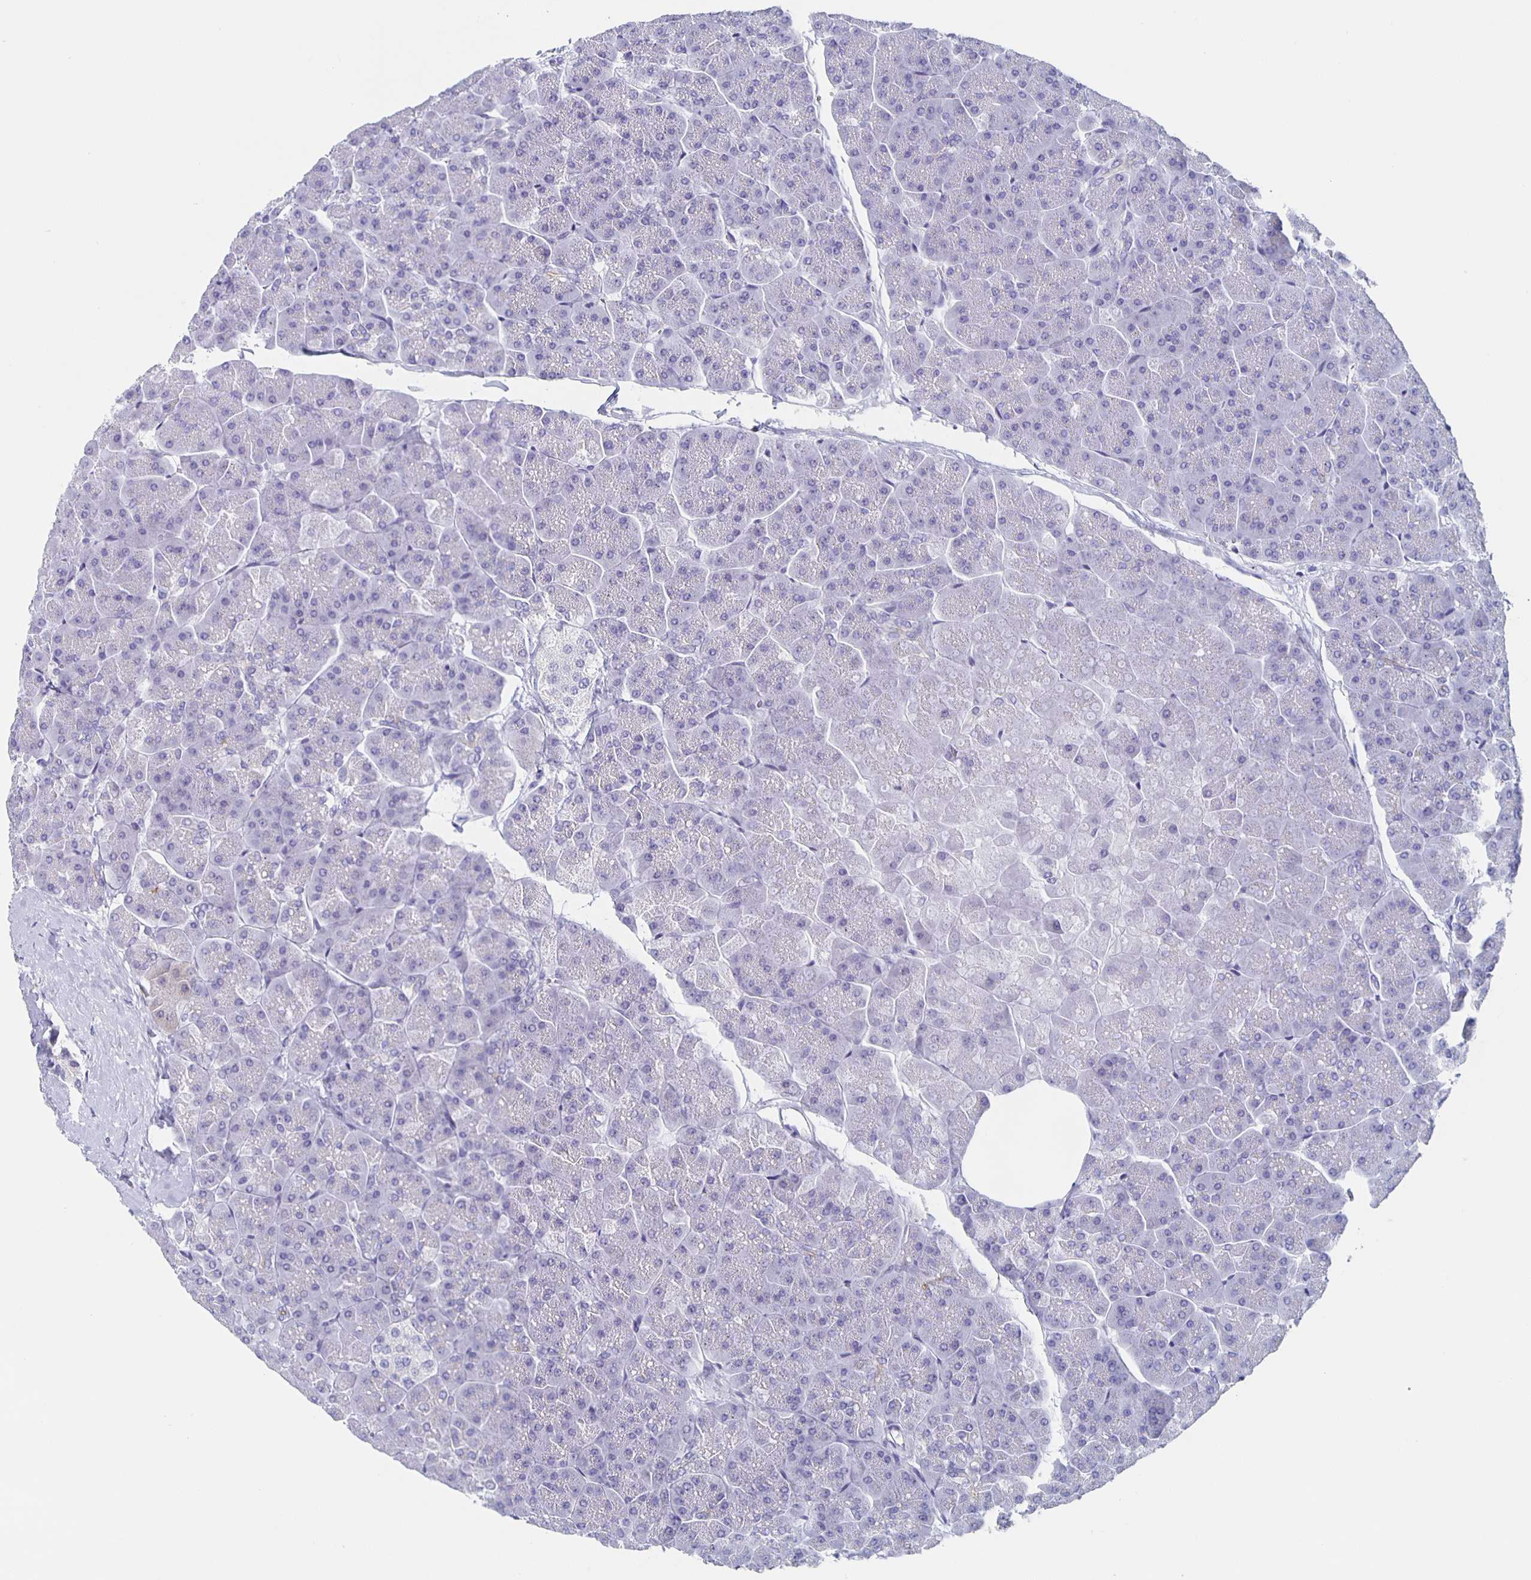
{"staining": {"intensity": "negative", "quantity": "none", "location": "none"}, "tissue": "pancreas", "cell_type": "Exocrine glandular cells", "image_type": "normal", "snomed": [{"axis": "morphology", "description": "Normal tissue, NOS"}, {"axis": "topography", "description": "Pancreas"}, {"axis": "topography", "description": "Peripheral nerve tissue"}], "caption": "The immunohistochemistry (IHC) photomicrograph has no significant positivity in exocrine glandular cells of pancreas.", "gene": "SLC34A2", "patient": {"sex": "male", "age": 54}}